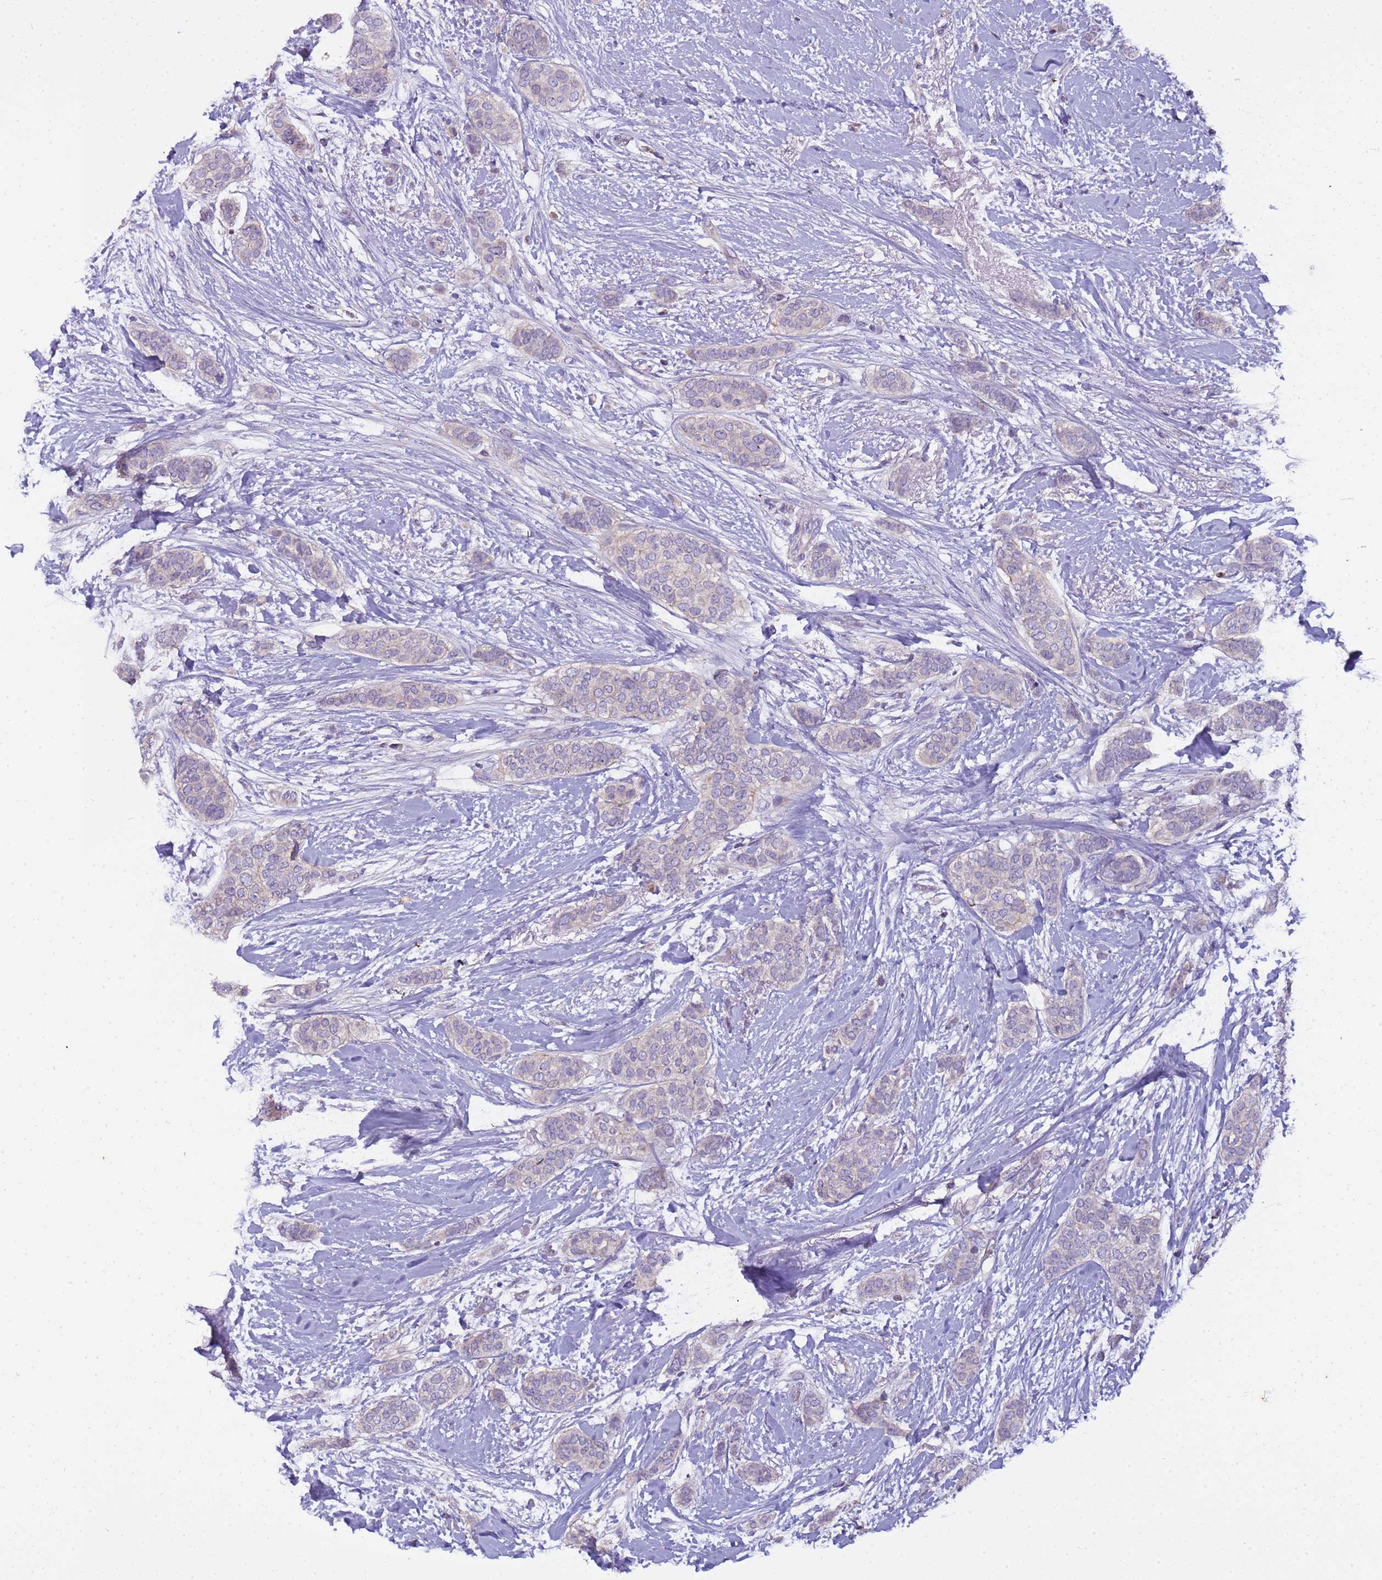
{"staining": {"intensity": "negative", "quantity": "none", "location": "none"}, "tissue": "breast cancer", "cell_type": "Tumor cells", "image_type": "cancer", "snomed": [{"axis": "morphology", "description": "Duct carcinoma"}, {"axis": "topography", "description": "Breast"}], "caption": "Protein analysis of invasive ductal carcinoma (breast) demonstrates no significant staining in tumor cells.", "gene": "PLCXD3", "patient": {"sex": "female", "age": 72}}